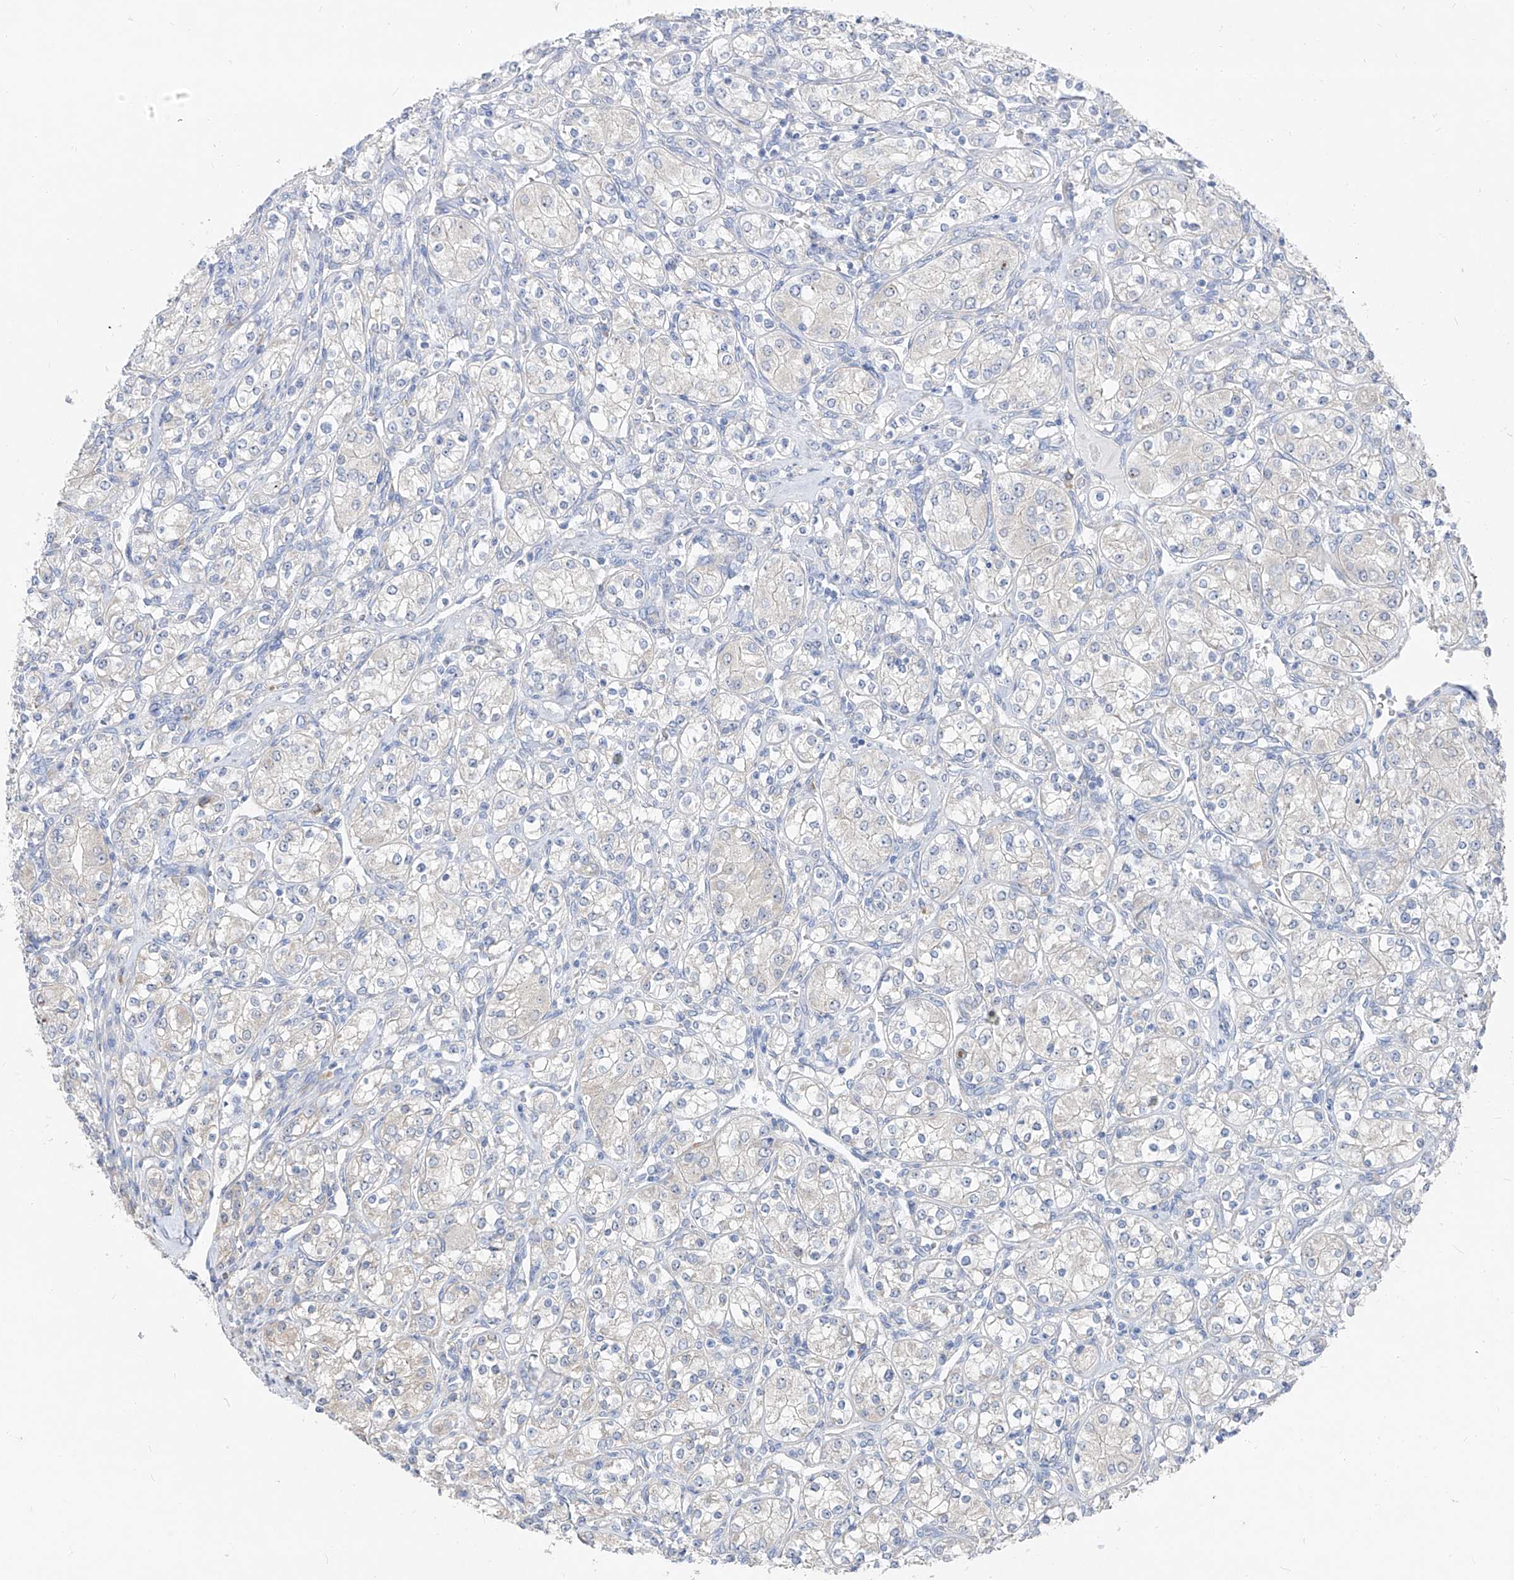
{"staining": {"intensity": "negative", "quantity": "none", "location": "none"}, "tissue": "renal cancer", "cell_type": "Tumor cells", "image_type": "cancer", "snomed": [{"axis": "morphology", "description": "Adenocarcinoma, NOS"}, {"axis": "topography", "description": "Kidney"}], "caption": "The immunohistochemistry micrograph has no significant expression in tumor cells of renal cancer tissue. (Immunohistochemistry, brightfield microscopy, high magnification).", "gene": "UFL1", "patient": {"sex": "male", "age": 77}}